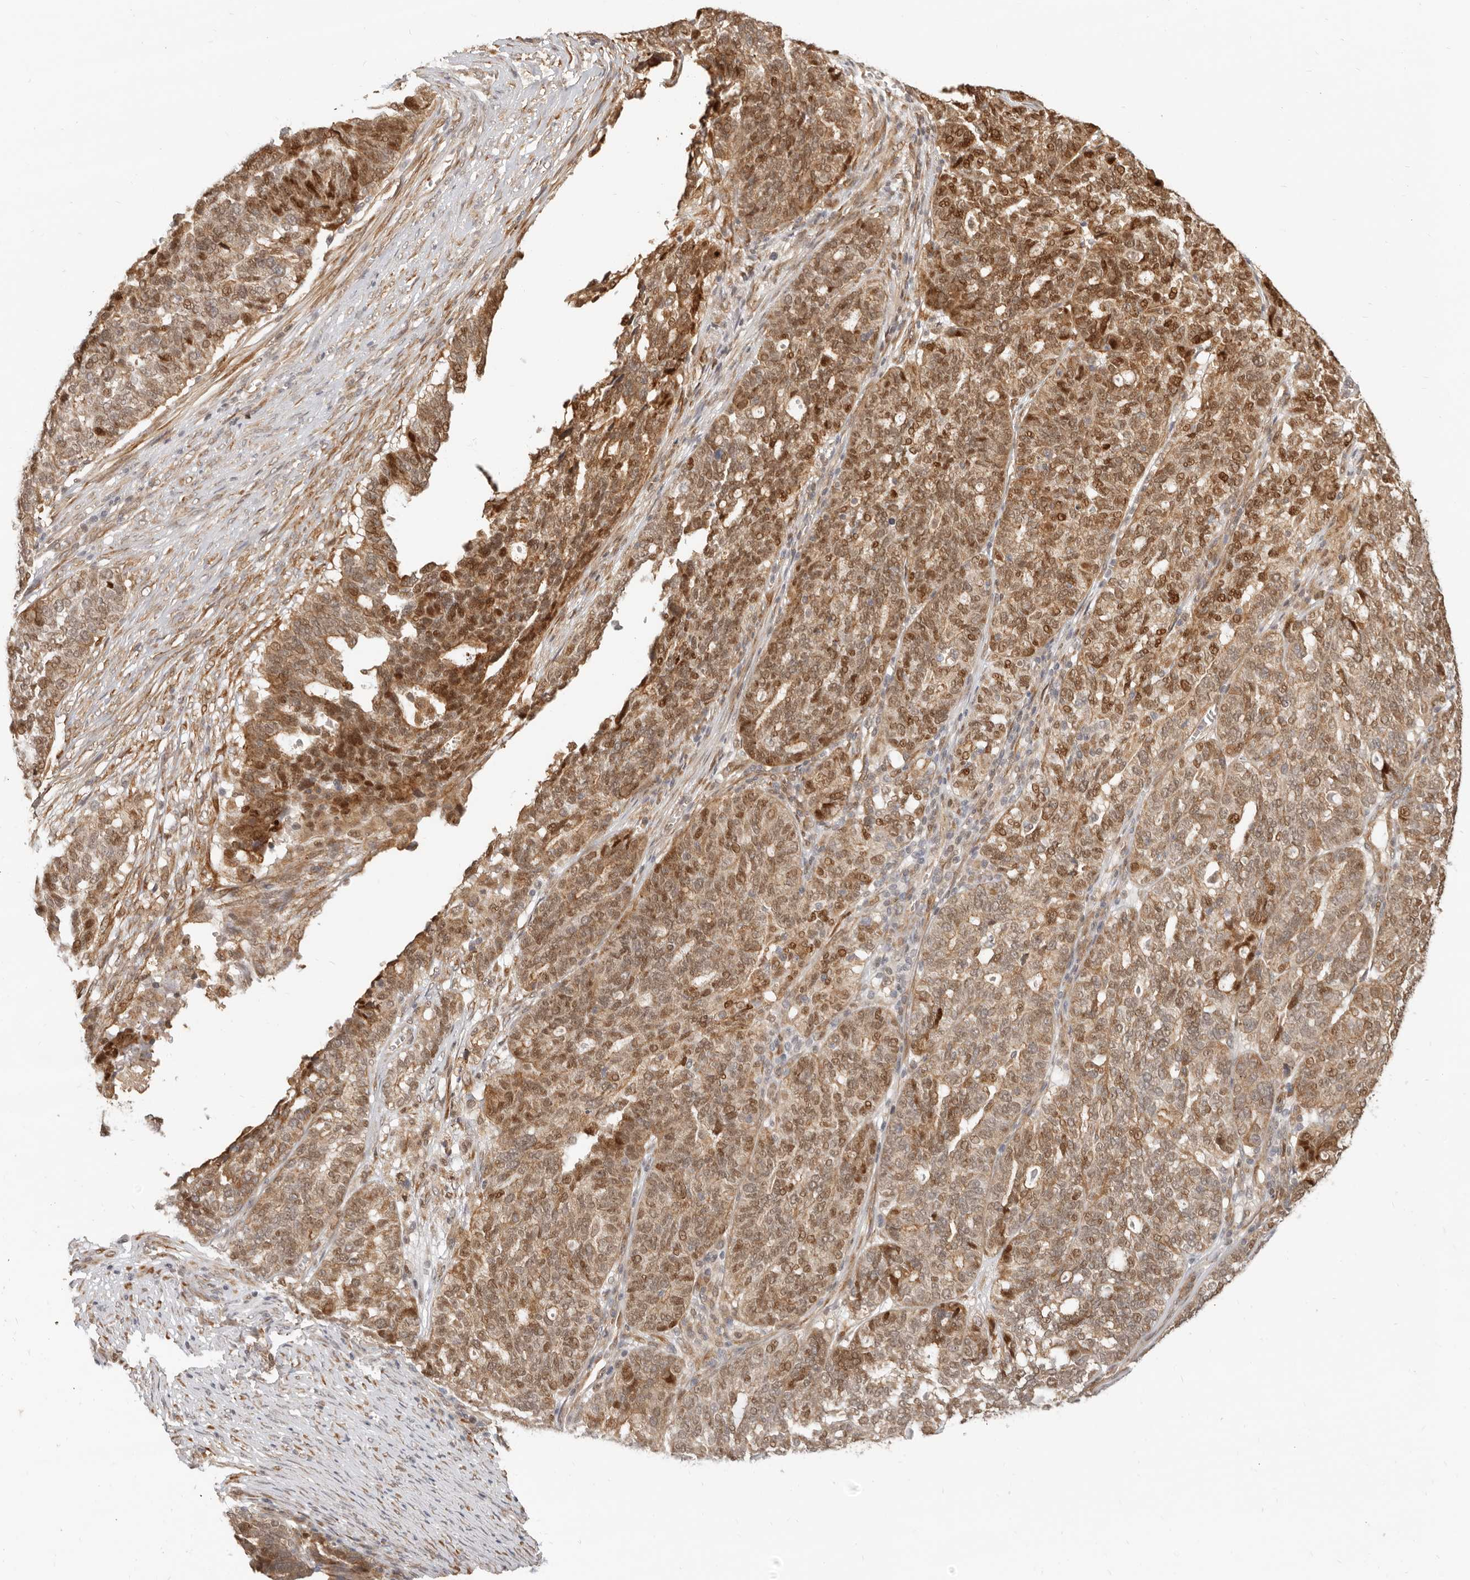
{"staining": {"intensity": "moderate", "quantity": ">75%", "location": "cytoplasmic/membranous,nuclear"}, "tissue": "ovarian cancer", "cell_type": "Tumor cells", "image_type": "cancer", "snomed": [{"axis": "morphology", "description": "Cystadenocarcinoma, serous, NOS"}, {"axis": "topography", "description": "Ovary"}], "caption": "Tumor cells show medium levels of moderate cytoplasmic/membranous and nuclear expression in about >75% of cells in human ovarian cancer.", "gene": "TUFT1", "patient": {"sex": "female", "age": 59}}